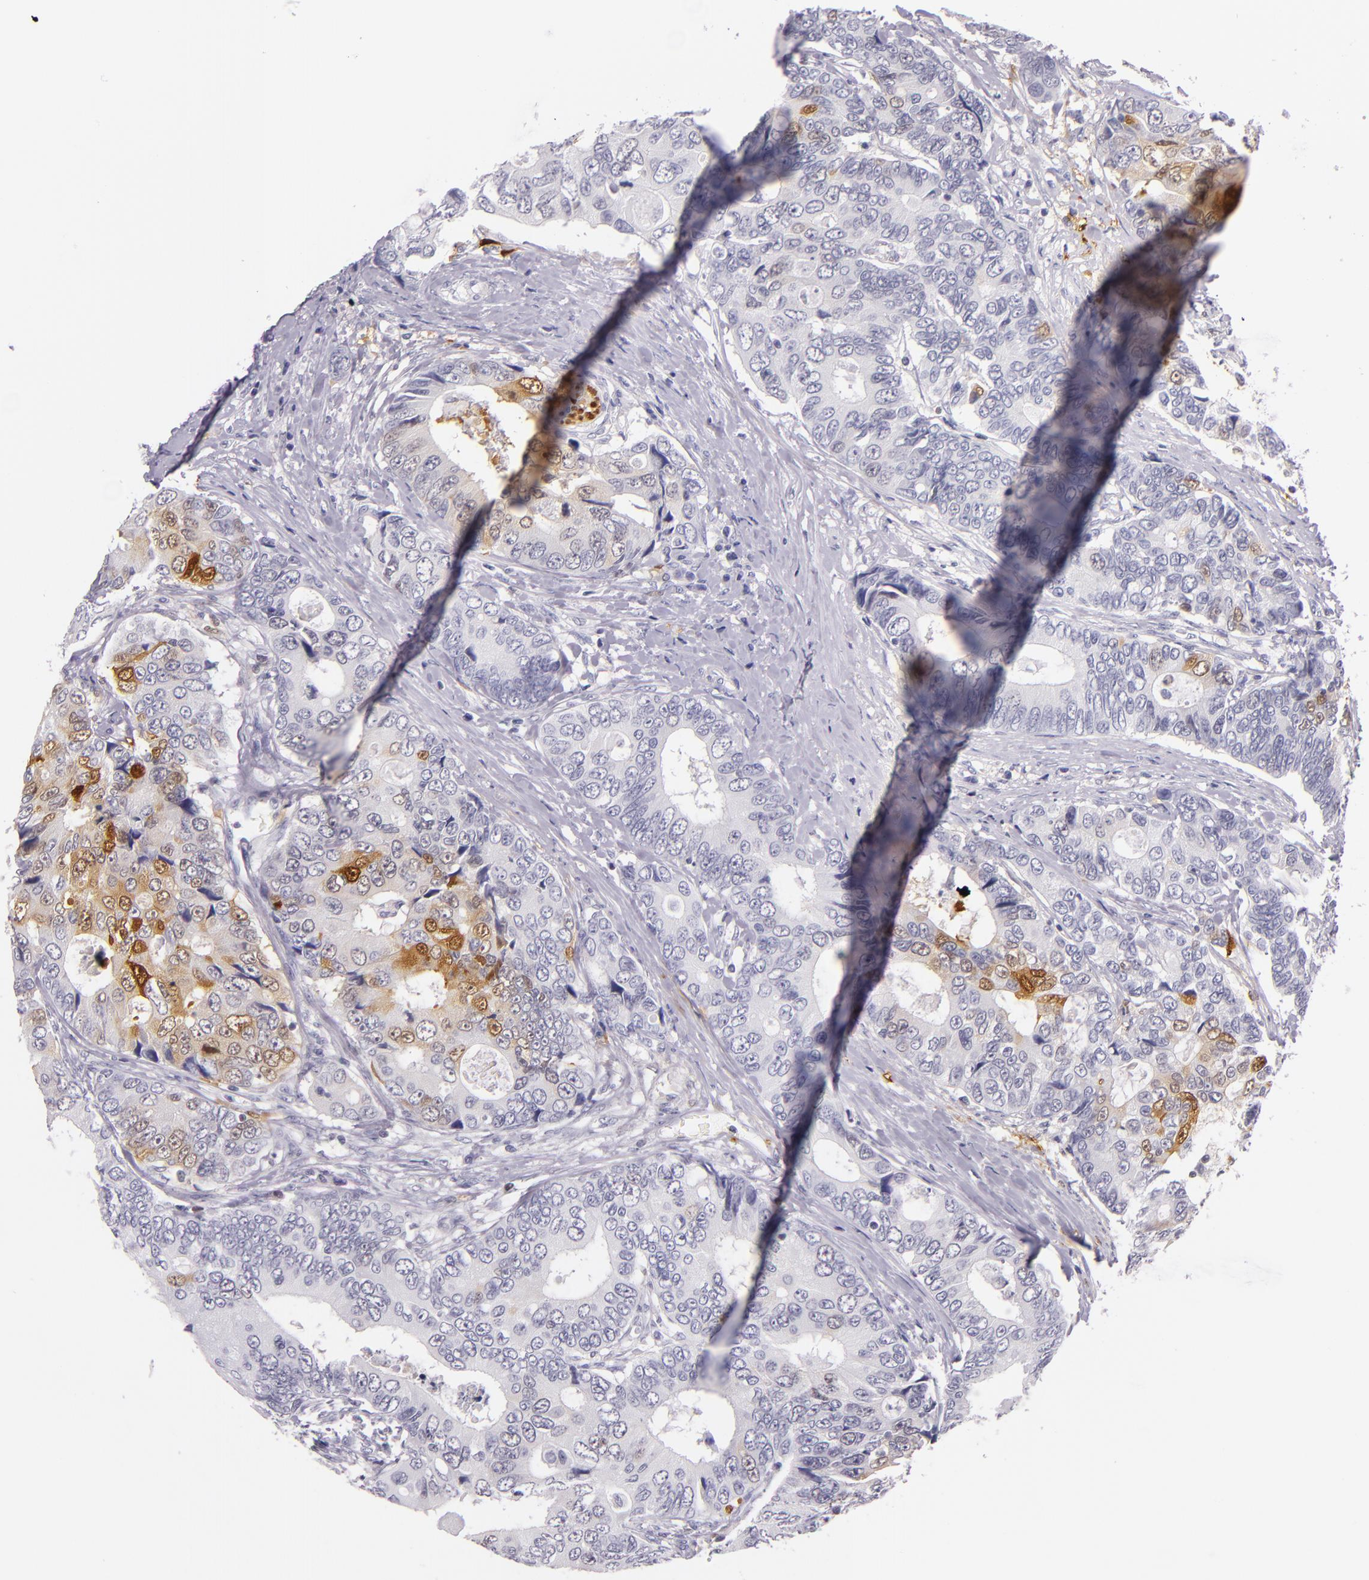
{"staining": {"intensity": "moderate", "quantity": "<25%", "location": "nuclear"}, "tissue": "colorectal cancer", "cell_type": "Tumor cells", "image_type": "cancer", "snomed": [{"axis": "morphology", "description": "Adenocarcinoma, NOS"}, {"axis": "topography", "description": "Rectum"}], "caption": "Protein analysis of colorectal adenocarcinoma tissue exhibits moderate nuclear staining in about <25% of tumor cells.", "gene": "MT1A", "patient": {"sex": "female", "age": 67}}